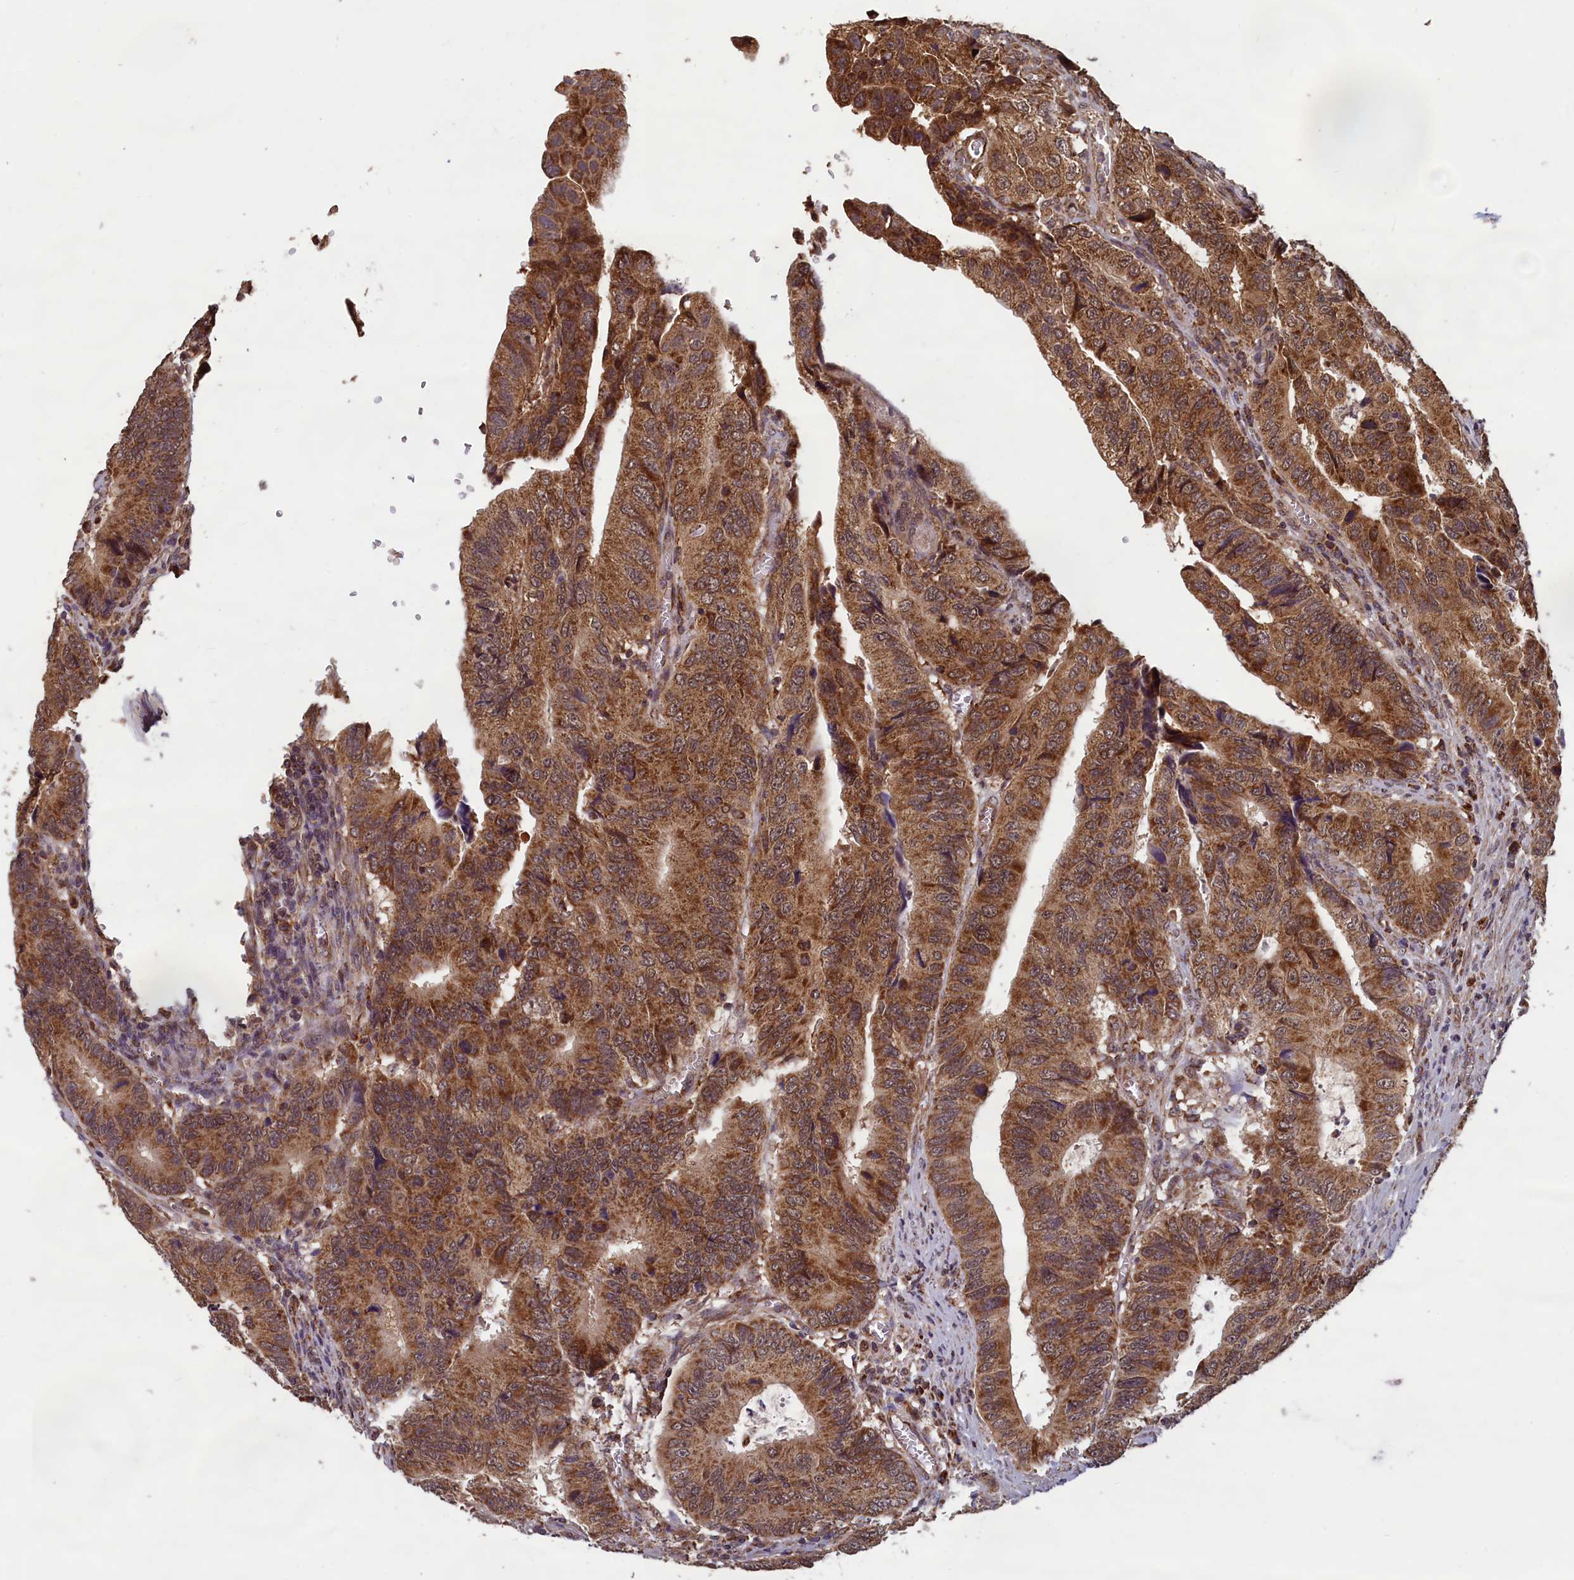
{"staining": {"intensity": "moderate", "quantity": ">75%", "location": "cytoplasmic/membranous"}, "tissue": "colorectal cancer", "cell_type": "Tumor cells", "image_type": "cancer", "snomed": [{"axis": "morphology", "description": "Adenocarcinoma, NOS"}, {"axis": "topography", "description": "Colon"}], "caption": "A brown stain labels moderate cytoplasmic/membranous expression of a protein in colorectal adenocarcinoma tumor cells.", "gene": "CCDC15", "patient": {"sex": "male", "age": 85}}